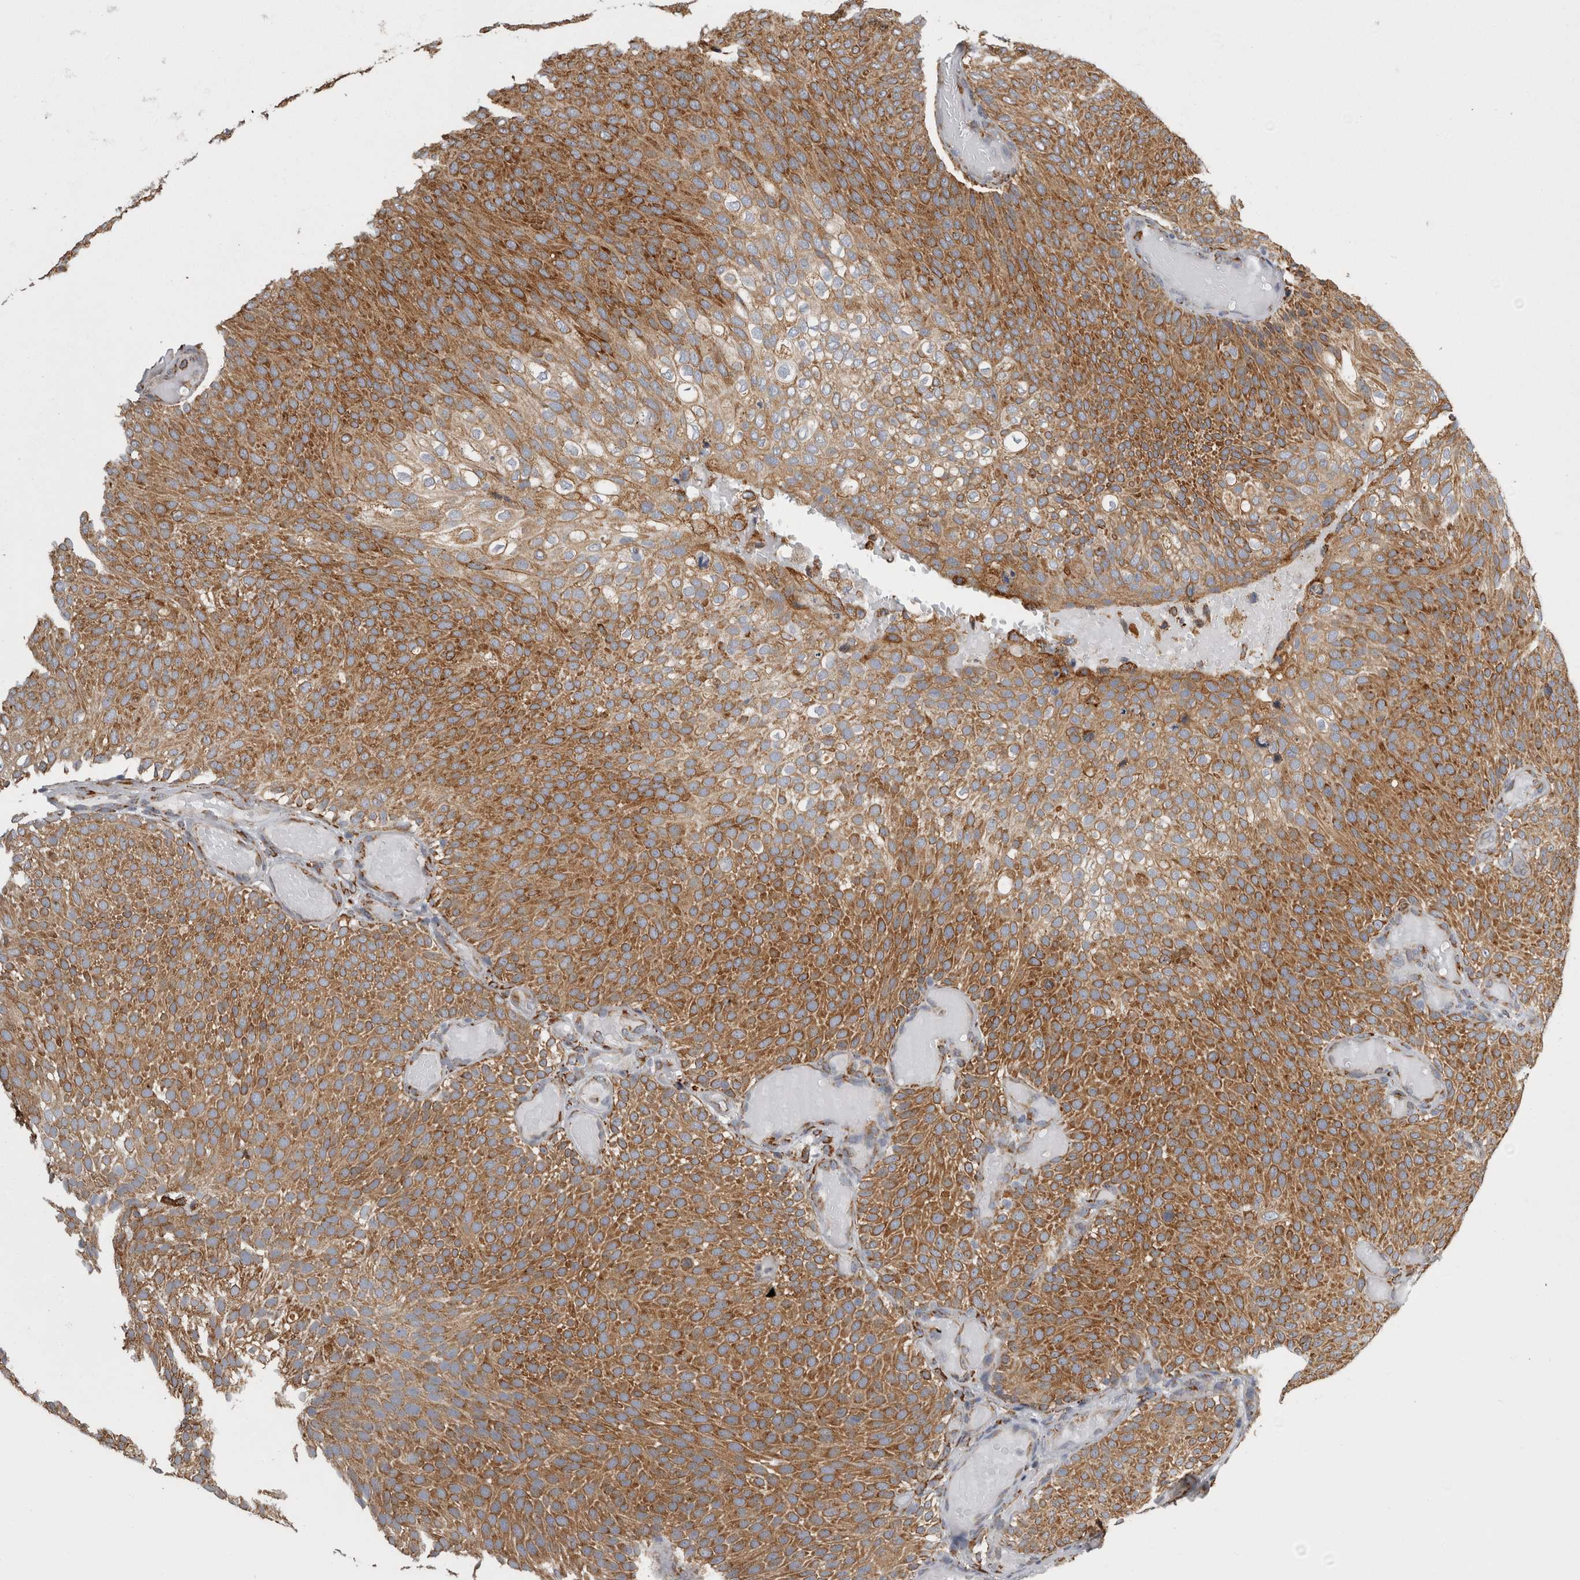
{"staining": {"intensity": "moderate", "quantity": ">75%", "location": "cytoplasmic/membranous"}, "tissue": "urothelial cancer", "cell_type": "Tumor cells", "image_type": "cancer", "snomed": [{"axis": "morphology", "description": "Urothelial carcinoma, Low grade"}, {"axis": "topography", "description": "Urinary bladder"}], "caption": "The histopathology image demonstrates staining of low-grade urothelial carcinoma, revealing moderate cytoplasmic/membranous protein positivity (brown color) within tumor cells.", "gene": "FHIP2B", "patient": {"sex": "male", "age": 78}}